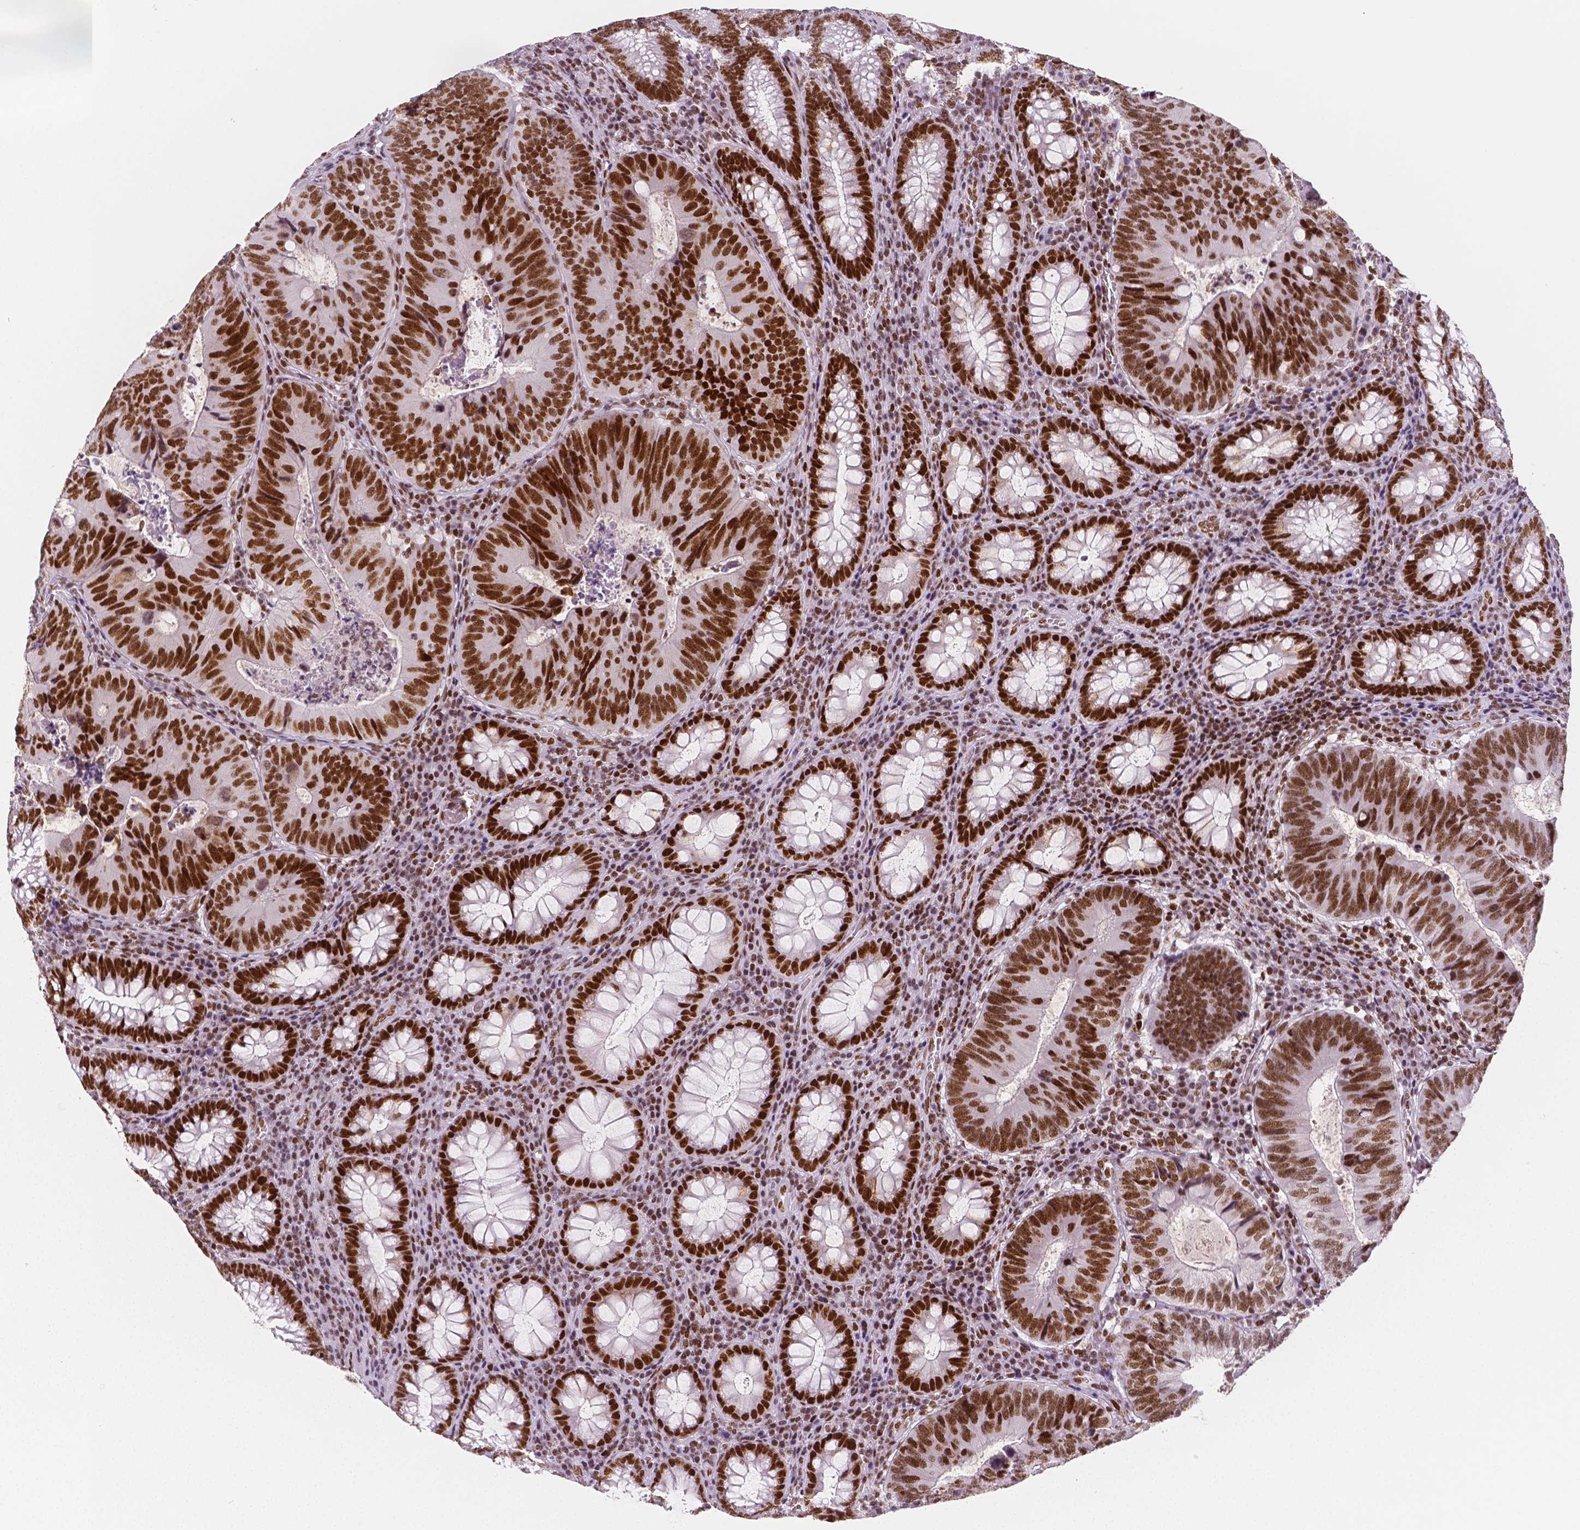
{"staining": {"intensity": "strong", "quantity": ">75%", "location": "nuclear"}, "tissue": "colorectal cancer", "cell_type": "Tumor cells", "image_type": "cancer", "snomed": [{"axis": "morphology", "description": "Adenocarcinoma, NOS"}, {"axis": "topography", "description": "Colon"}], "caption": "Immunohistochemistry (IHC) staining of colorectal adenocarcinoma, which displays high levels of strong nuclear positivity in approximately >75% of tumor cells indicating strong nuclear protein expression. The staining was performed using DAB (brown) for protein detection and nuclei were counterstained in hematoxylin (blue).", "gene": "HDAC1", "patient": {"sex": "male", "age": 67}}